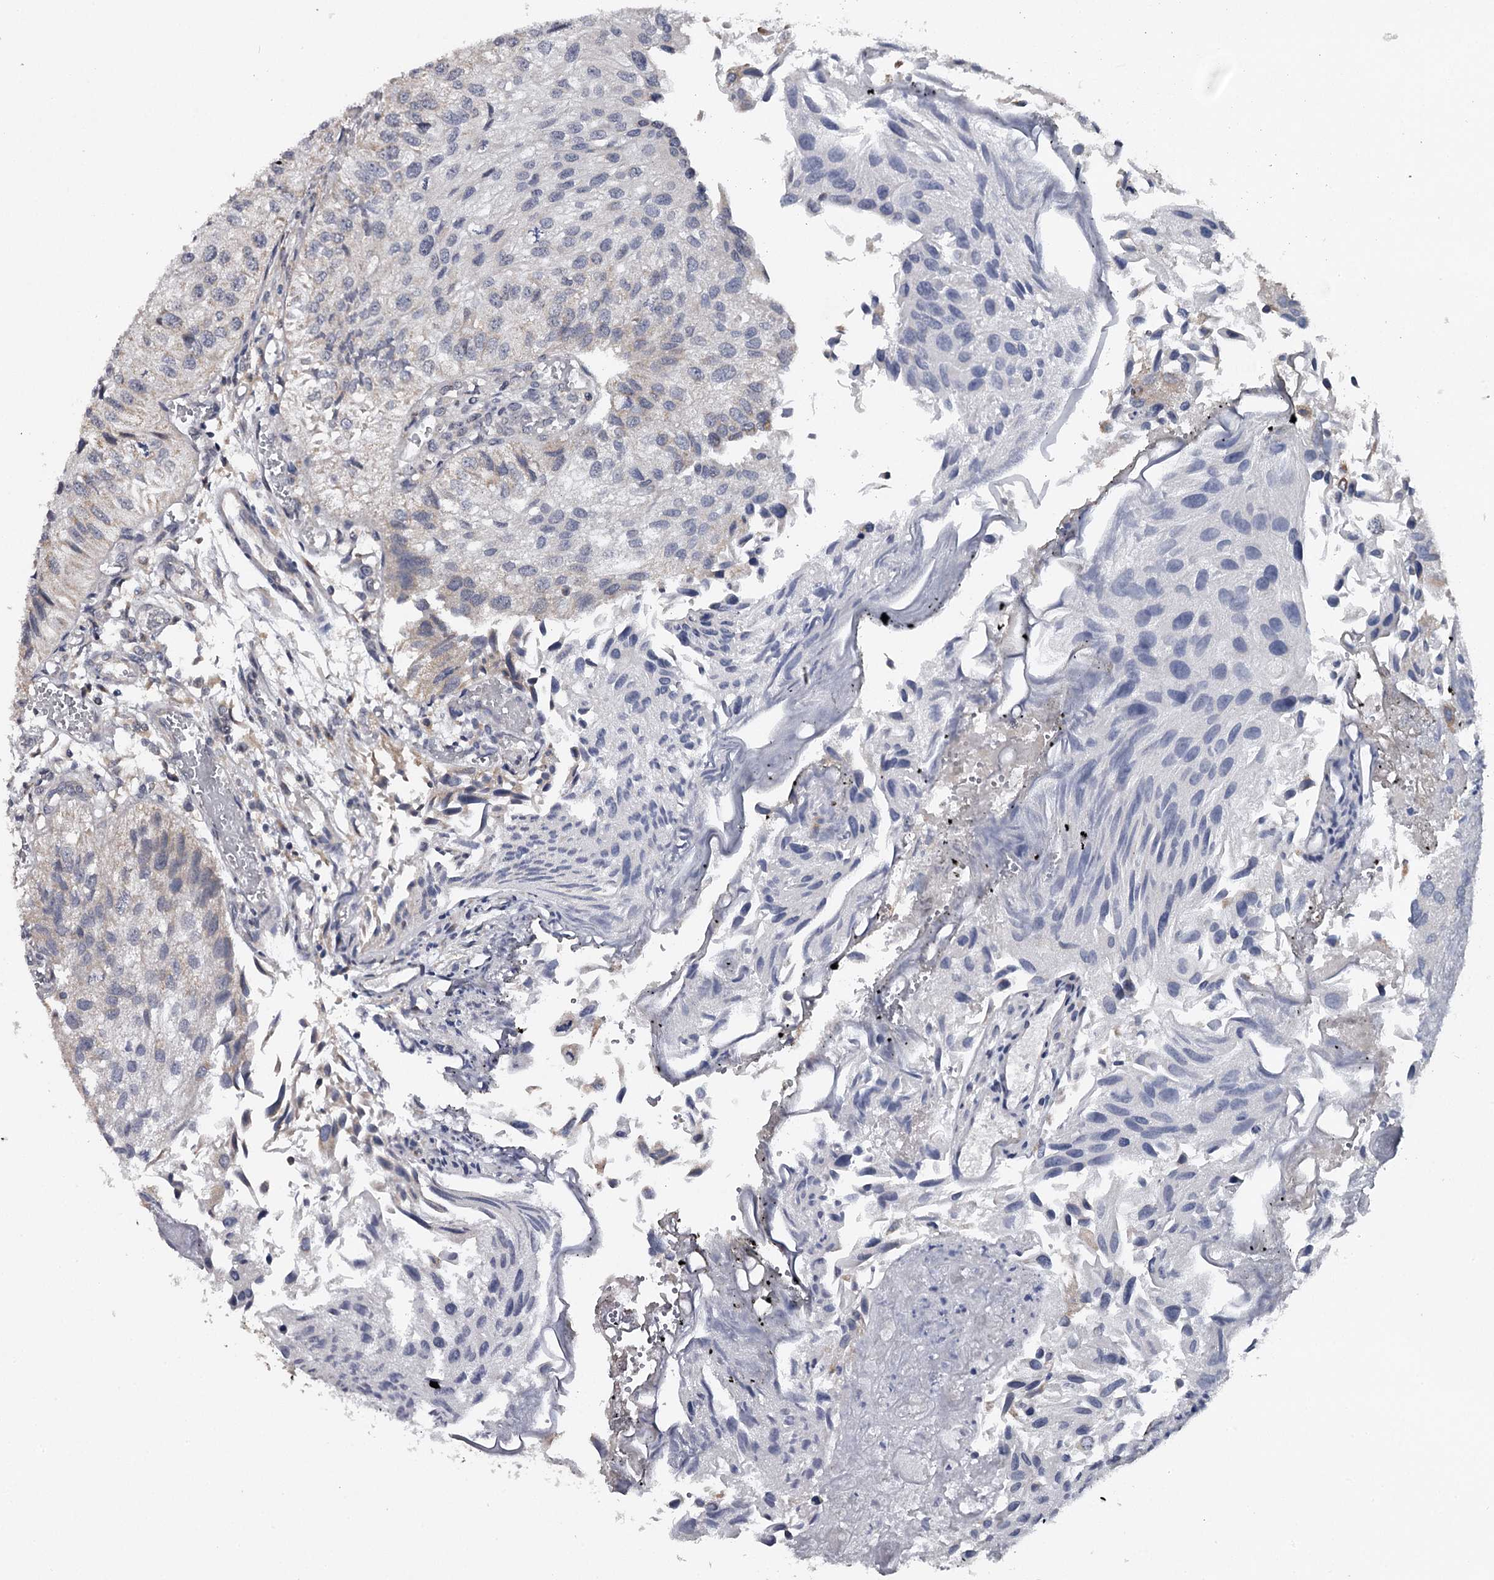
{"staining": {"intensity": "negative", "quantity": "none", "location": "none"}, "tissue": "urothelial cancer", "cell_type": "Tumor cells", "image_type": "cancer", "snomed": [{"axis": "morphology", "description": "Urothelial carcinoma, Low grade"}, {"axis": "topography", "description": "Urinary bladder"}], "caption": "DAB immunohistochemical staining of urothelial cancer displays no significant positivity in tumor cells. (Brightfield microscopy of DAB (3,3'-diaminobenzidine) IHC at high magnification).", "gene": "GTSF1", "patient": {"sex": "female", "age": 89}}